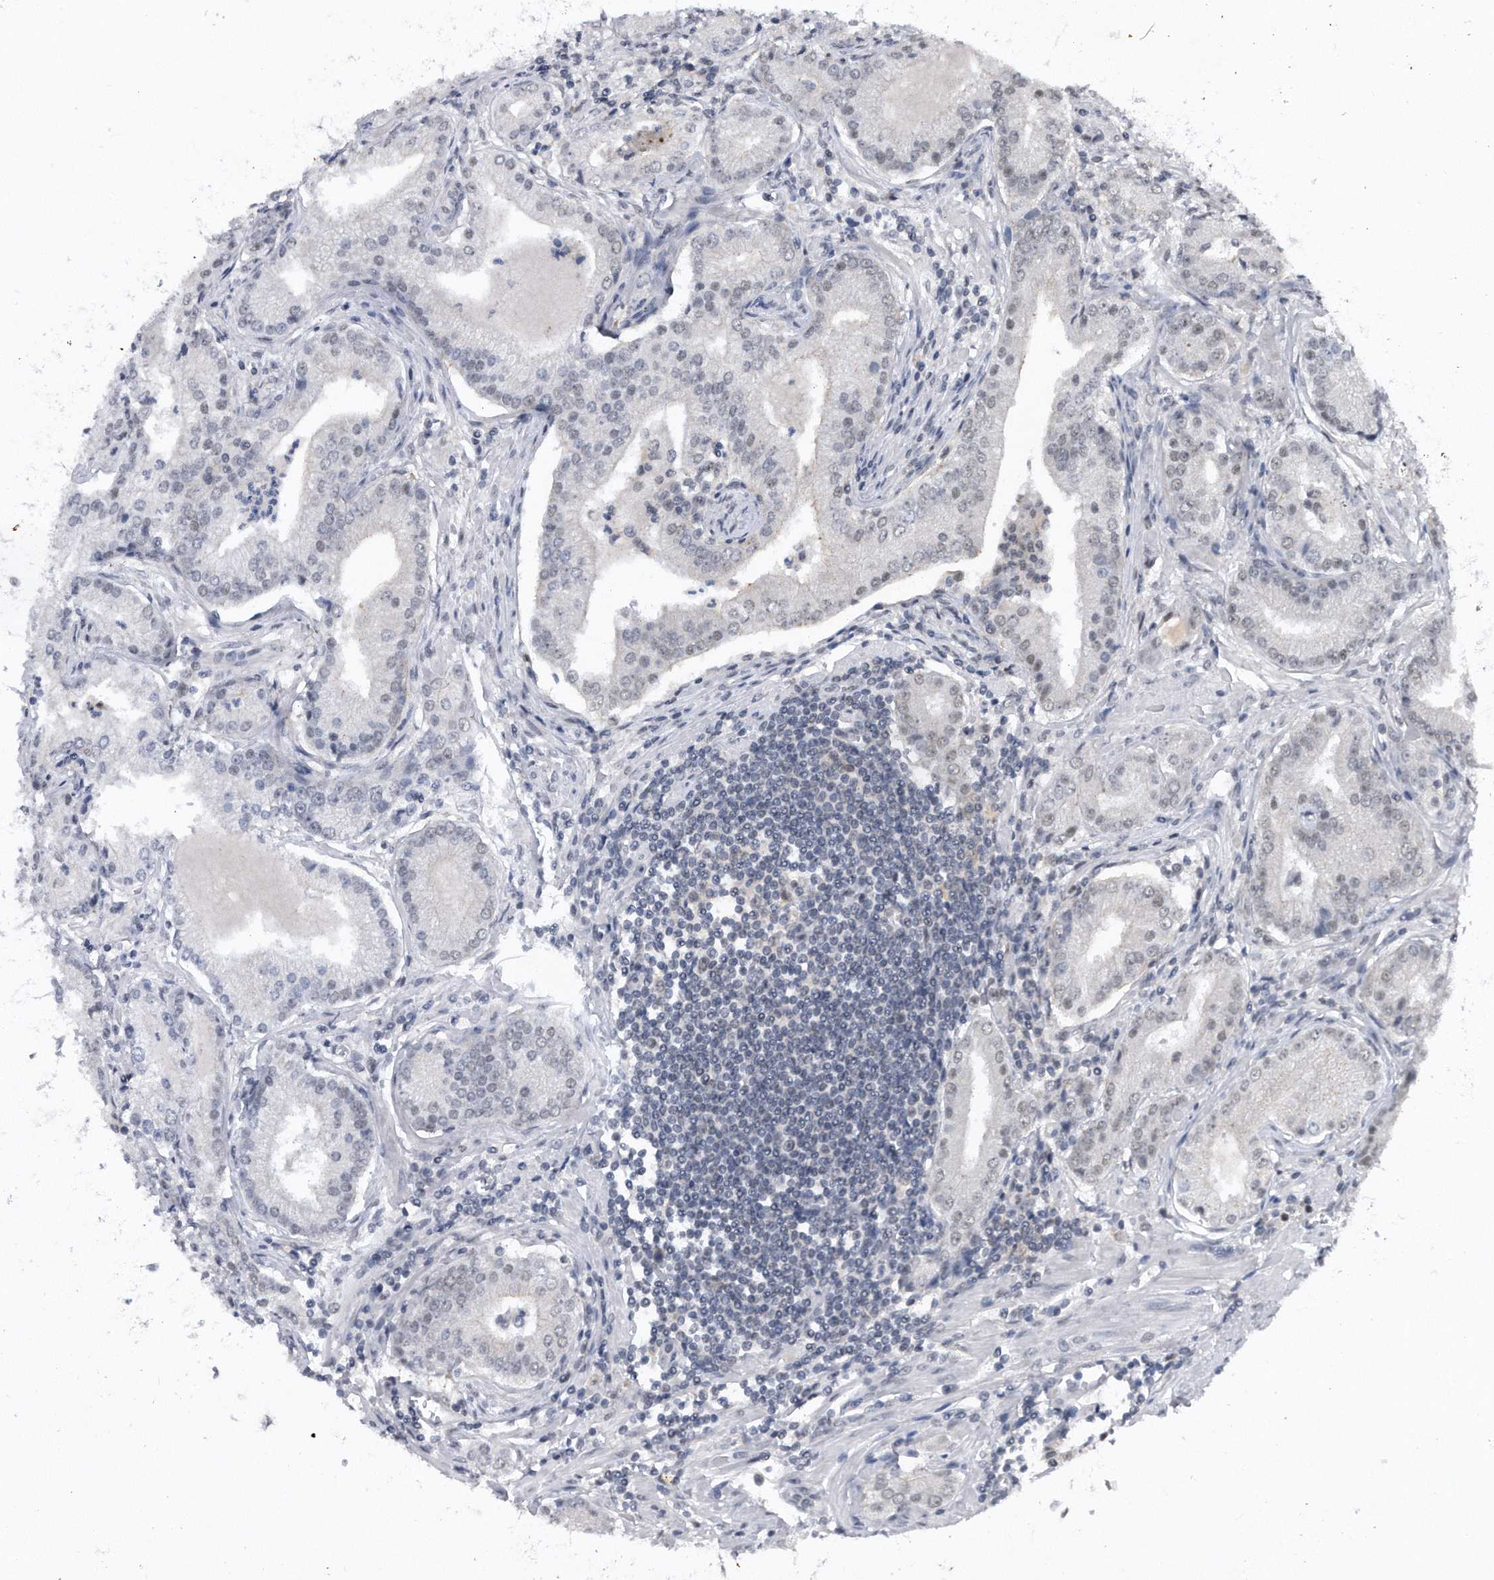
{"staining": {"intensity": "negative", "quantity": "none", "location": "none"}, "tissue": "prostate cancer", "cell_type": "Tumor cells", "image_type": "cancer", "snomed": [{"axis": "morphology", "description": "Adenocarcinoma, Low grade"}, {"axis": "topography", "description": "Prostate"}], "caption": "A micrograph of human low-grade adenocarcinoma (prostate) is negative for staining in tumor cells.", "gene": "VIRMA", "patient": {"sex": "male", "age": 54}}